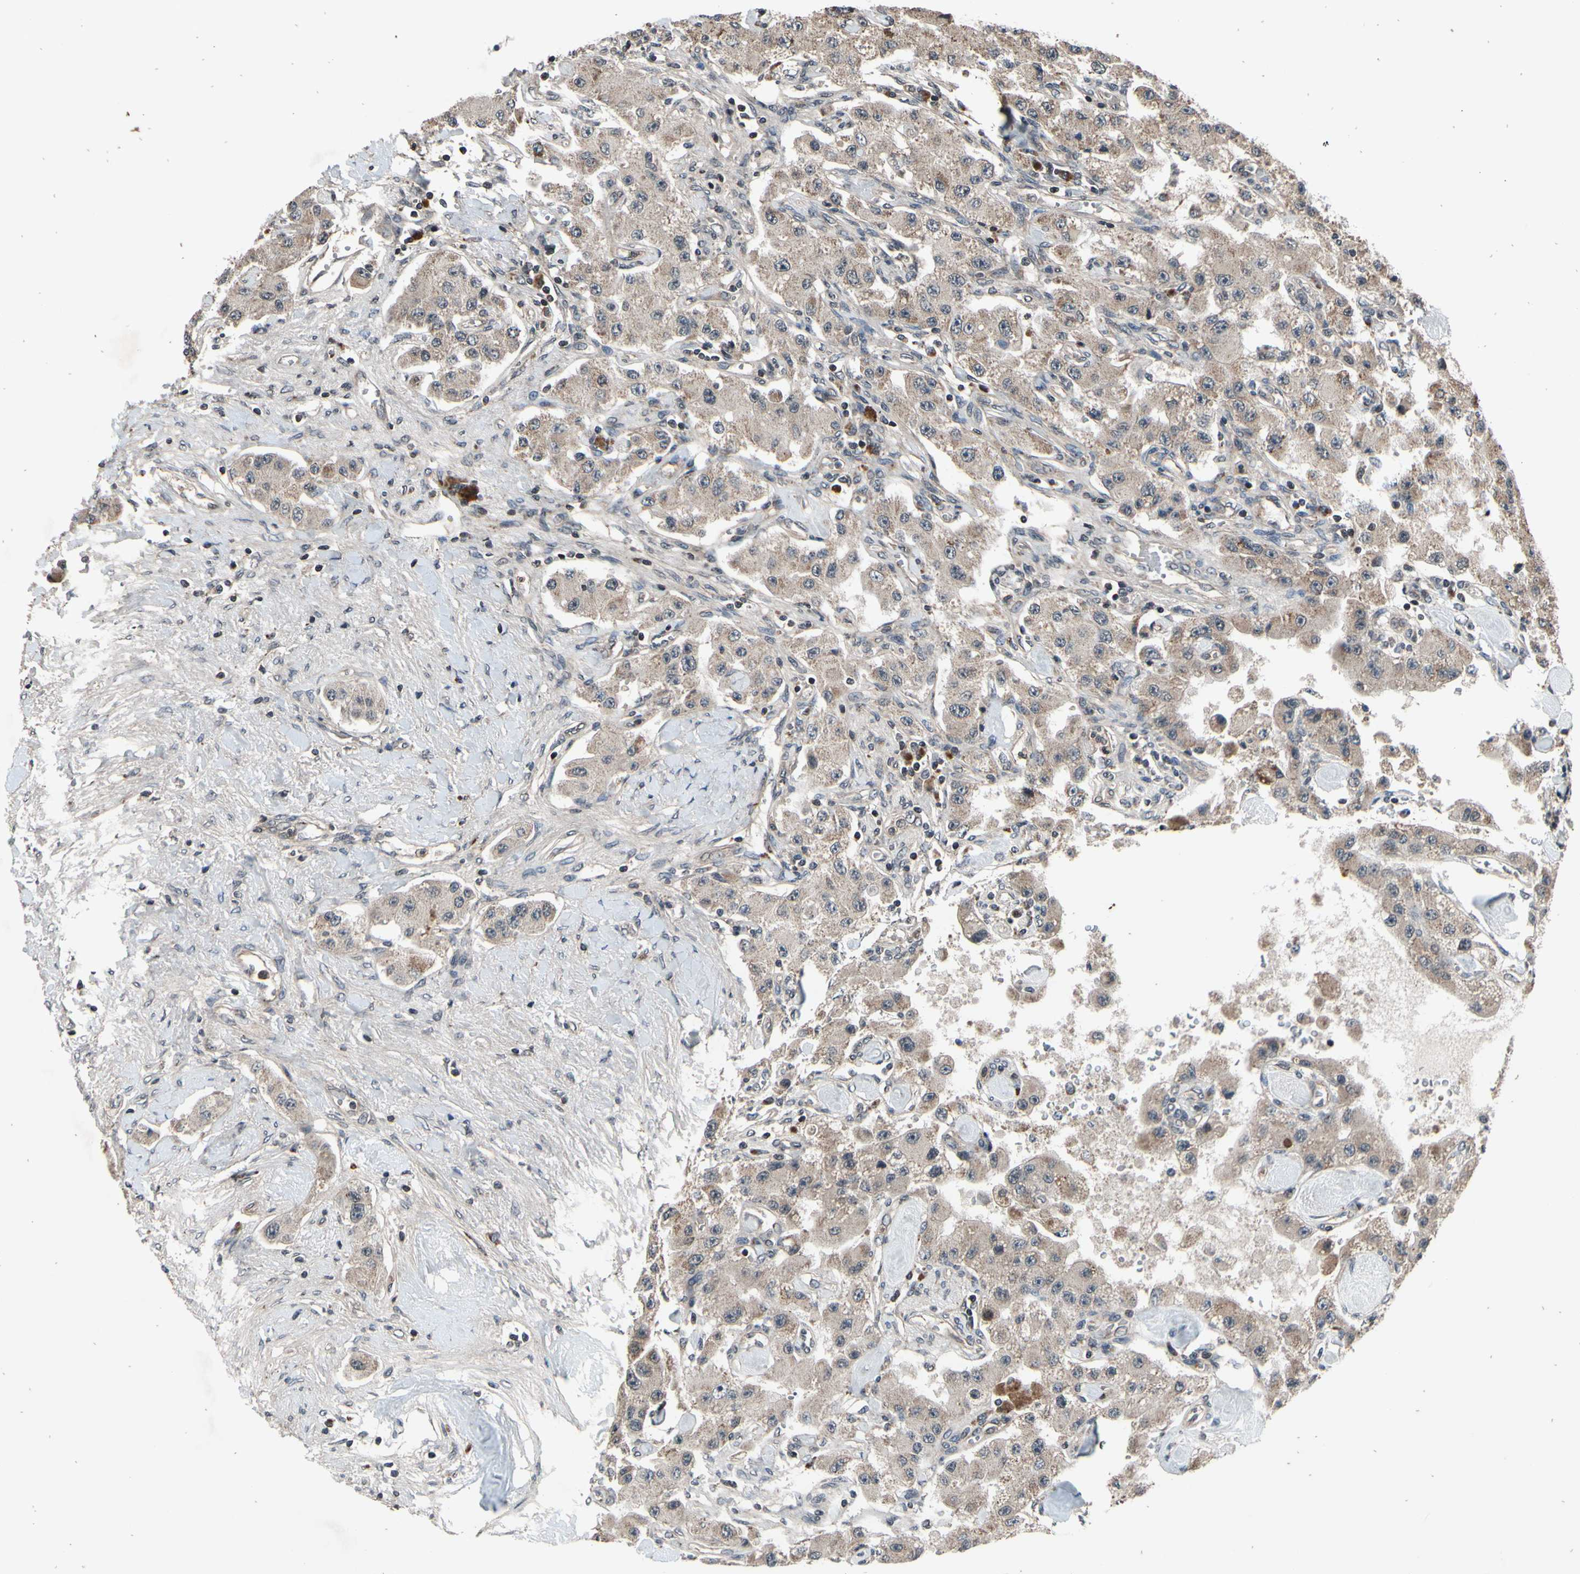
{"staining": {"intensity": "weak", "quantity": ">75%", "location": "cytoplasmic/membranous"}, "tissue": "carcinoid", "cell_type": "Tumor cells", "image_type": "cancer", "snomed": [{"axis": "morphology", "description": "Carcinoid, malignant, NOS"}, {"axis": "topography", "description": "Pancreas"}], "caption": "Carcinoid was stained to show a protein in brown. There is low levels of weak cytoplasmic/membranous expression in approximately >75% of tumor cells. The protein of interest is shown in brown color, while the nuclei are stained blue.", "gene": "MBTPS2", "patient": {"sex": "male", "age": 41}}